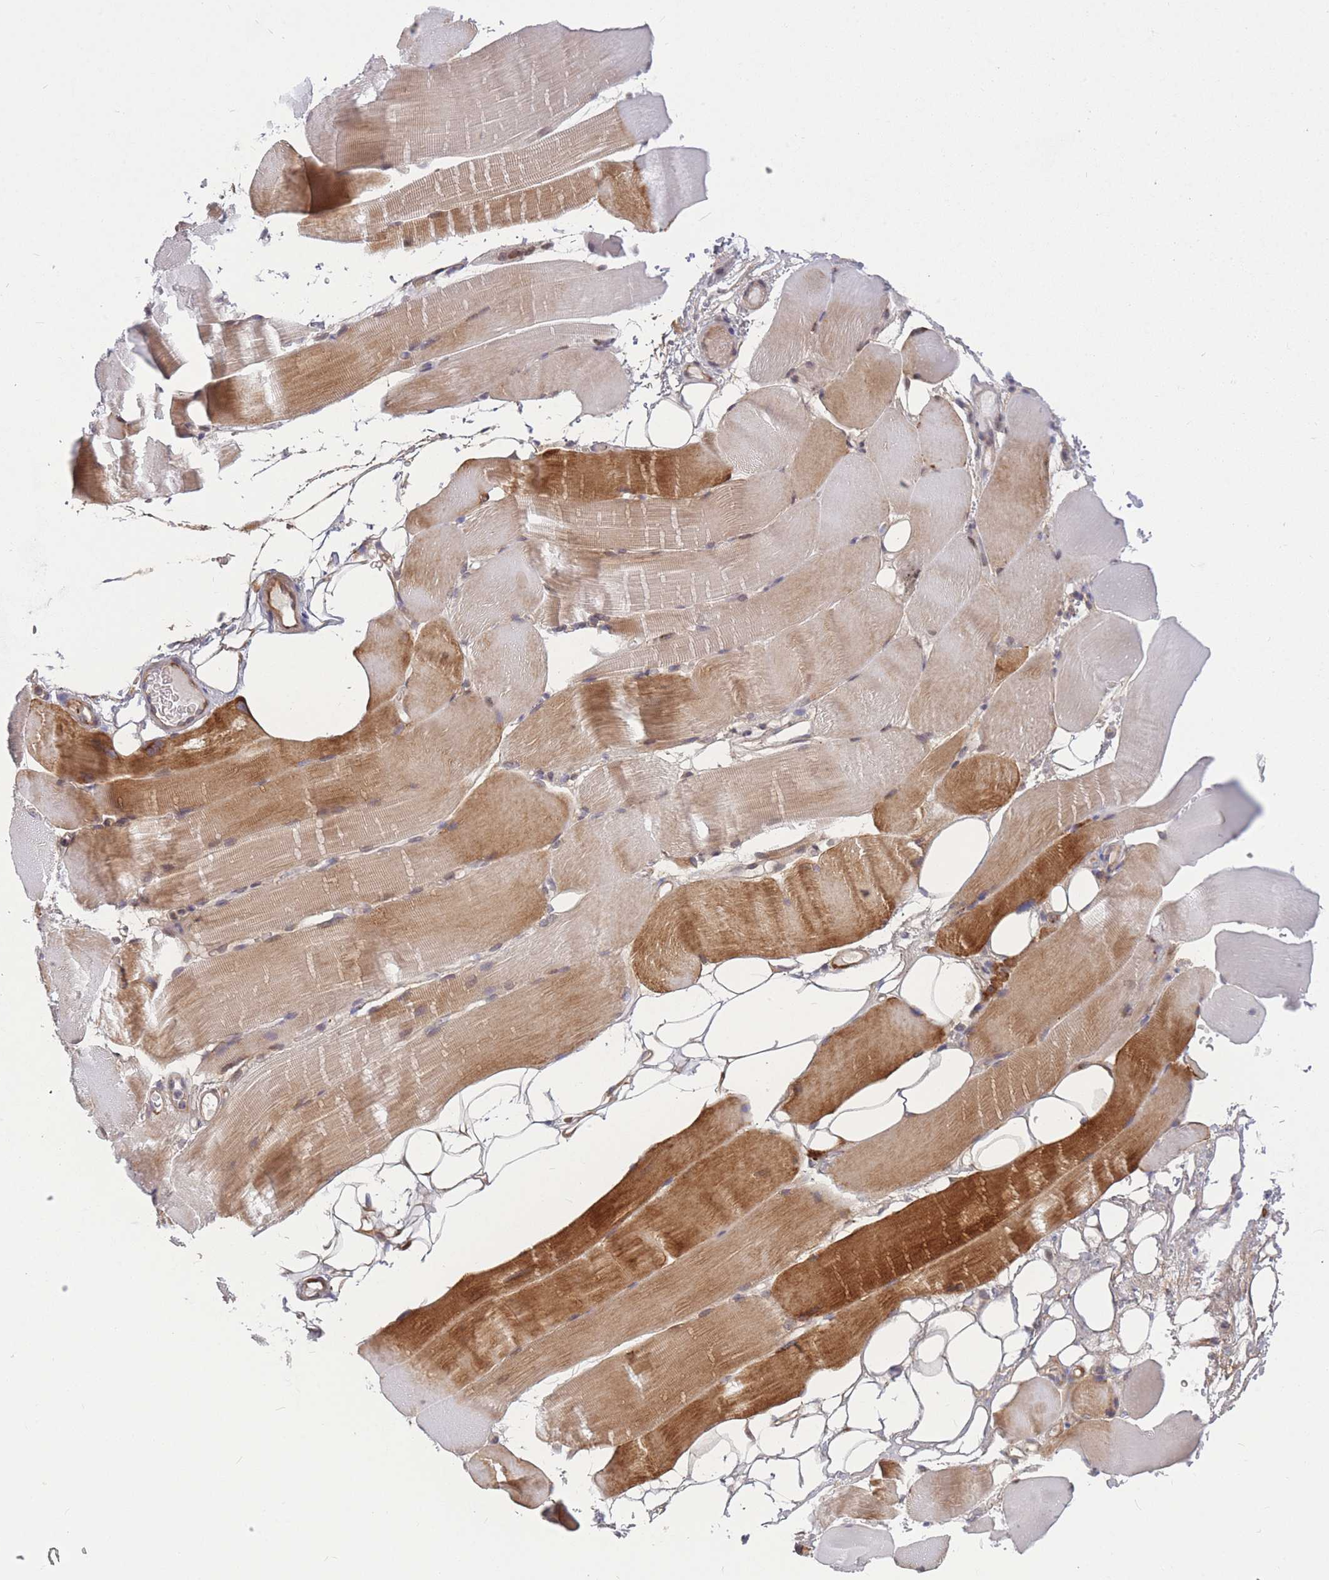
{"staining": {"intensity": "moderate", "quantity": ">75%", "location": "cytoplasmic/membranous"}, "tissue": "skeletal muscle", "cell_type": "Myocytes", "image_type": "normal", "snomed": [{"axis": "morphology", "description": "Normal tissue, NOS"}, {"axis": "topography", "description": "Skeletal muscle"}, {"axis": "topography", "description": "Parathyroid gland"}], "caption": "Moderate cytoplasmic/membranous positivity for a protein is identified in approximately >75% of myocytes of normal skeletal muscle using immunohistochemistry (IHC).", "gene": "BCL9L", "patient": {"sex": "female", "age": 37}}